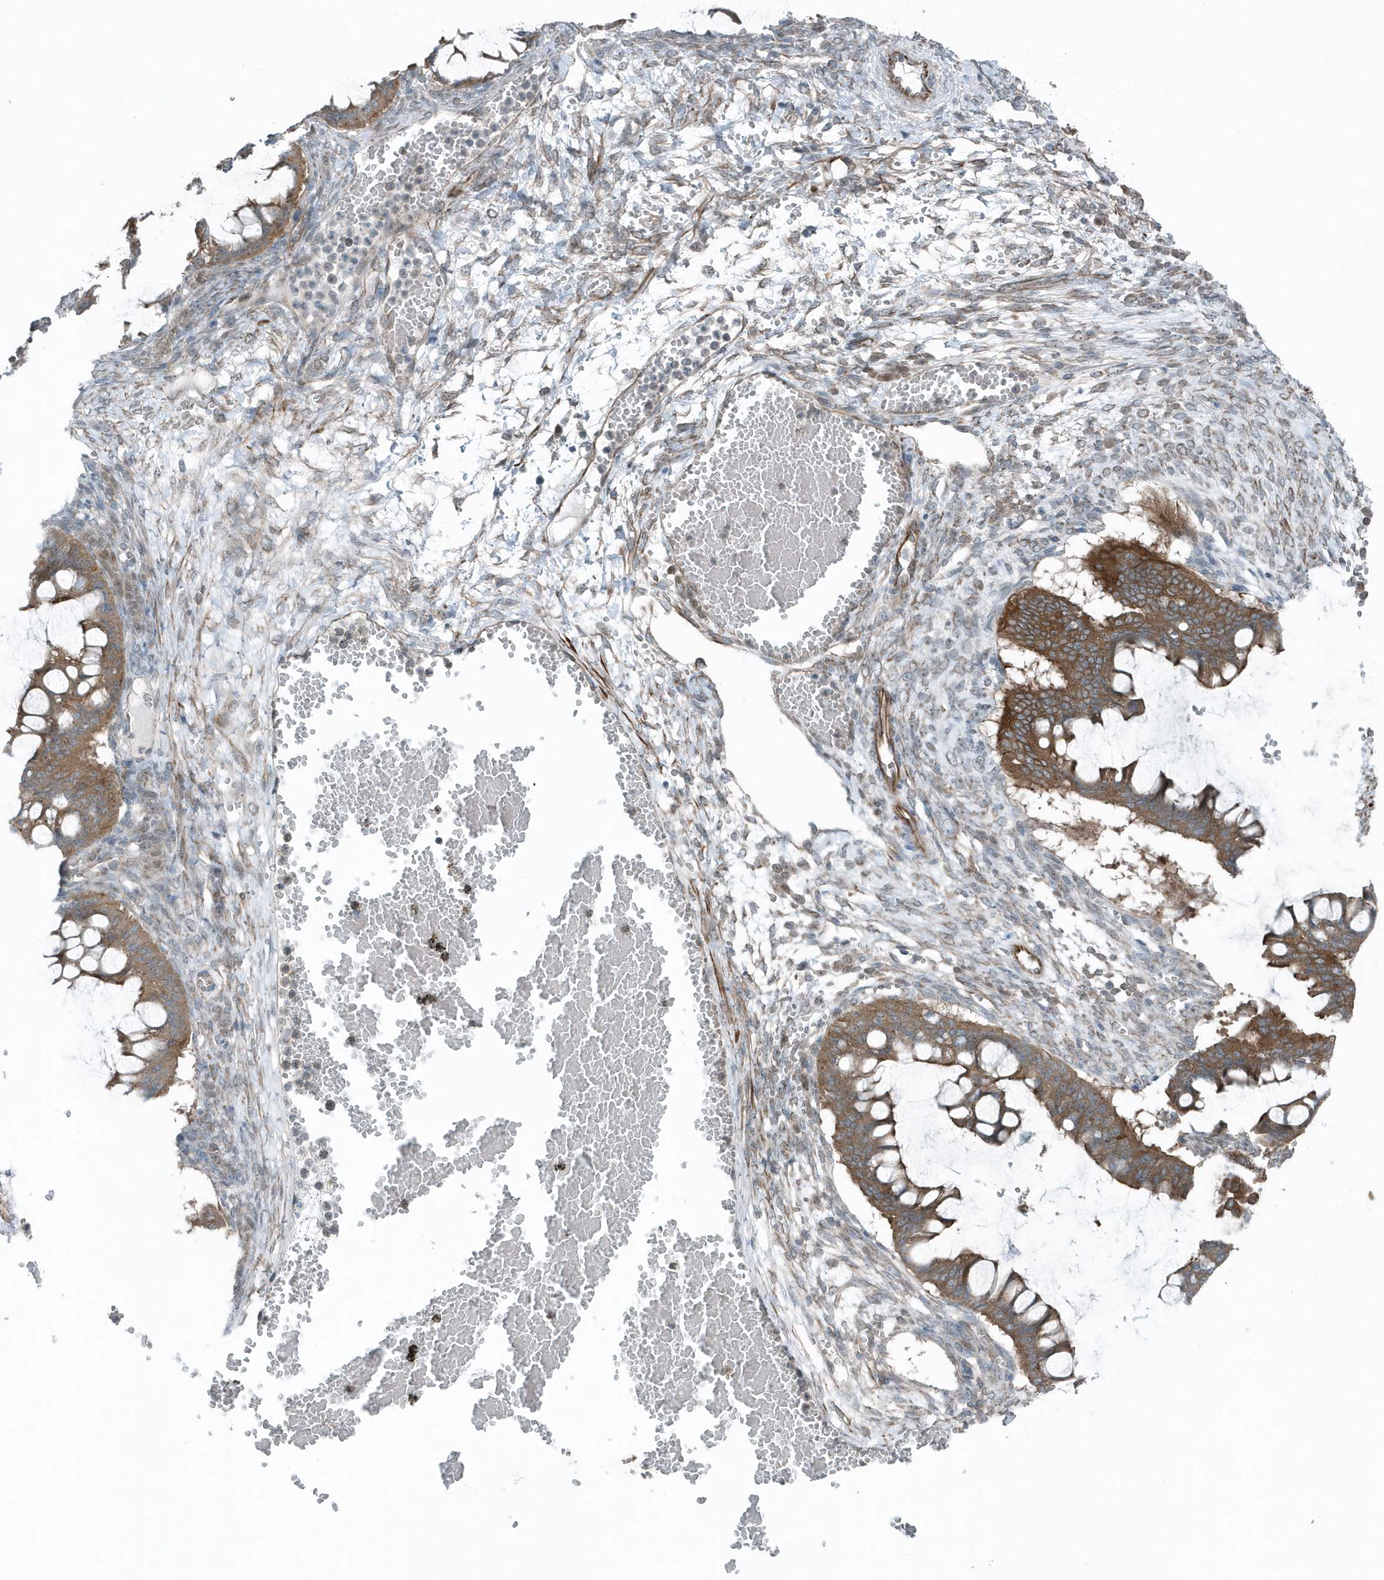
{"staining": {"intensity": "moderate", "quantity": ">75%", "location": "cytoplasmic/membranous"}, "tissue": "ovarian cancer", "cell_type": "Tumor cells", "image_type": "cancer", "snomed": [{"axis": "morphology", "description": "Cystadenocarcinoma, mucinous, NOS"}, {"axis": "topography", "description": "Ovary"}], "caption": "Protein expression analysis of human ovarian mucinous cystadenocarcinoma reveals moderate cytoplasmic/membranous staining in about >75% of tumor cells.", "gene": "GCC2", "patient": {"sex": "female", "age": 73}}